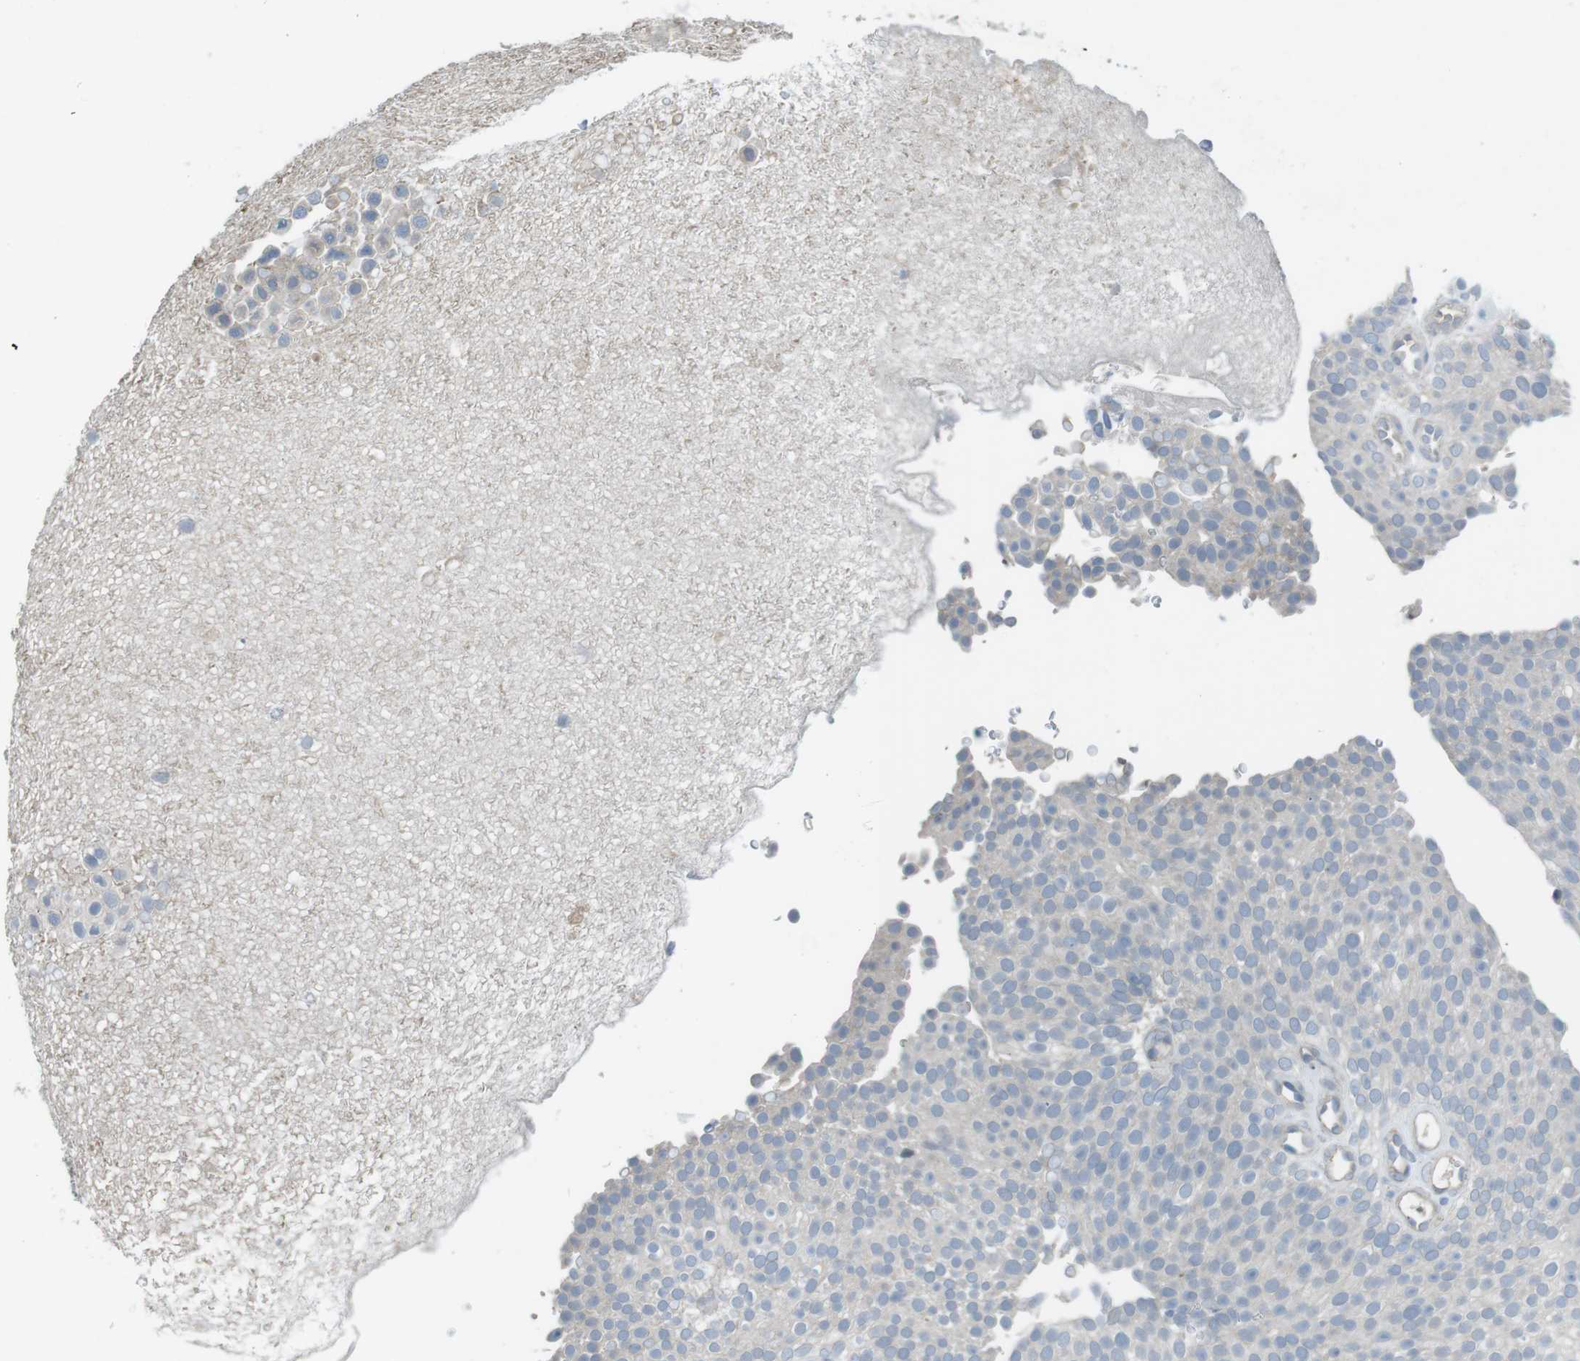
{"staining": {"intensity": "negative", "quantity": "none", "location": "none"}, "tissue": "urothelial cancer", "cell_type": "Tumor cells", "image_type": "cancer", "snomed": [{"axis": "morphology", "description": "Urothelial carcinoma, Low grade"}, {"axis": "topography", "description": "Urinary bladder"}], "caption": "Immunohistochemical staining of urothelial cancer demonstrates no significant expression in tumor cells.", "gene": "ANK2", "patient": {"sex": "male", "age": 78}}